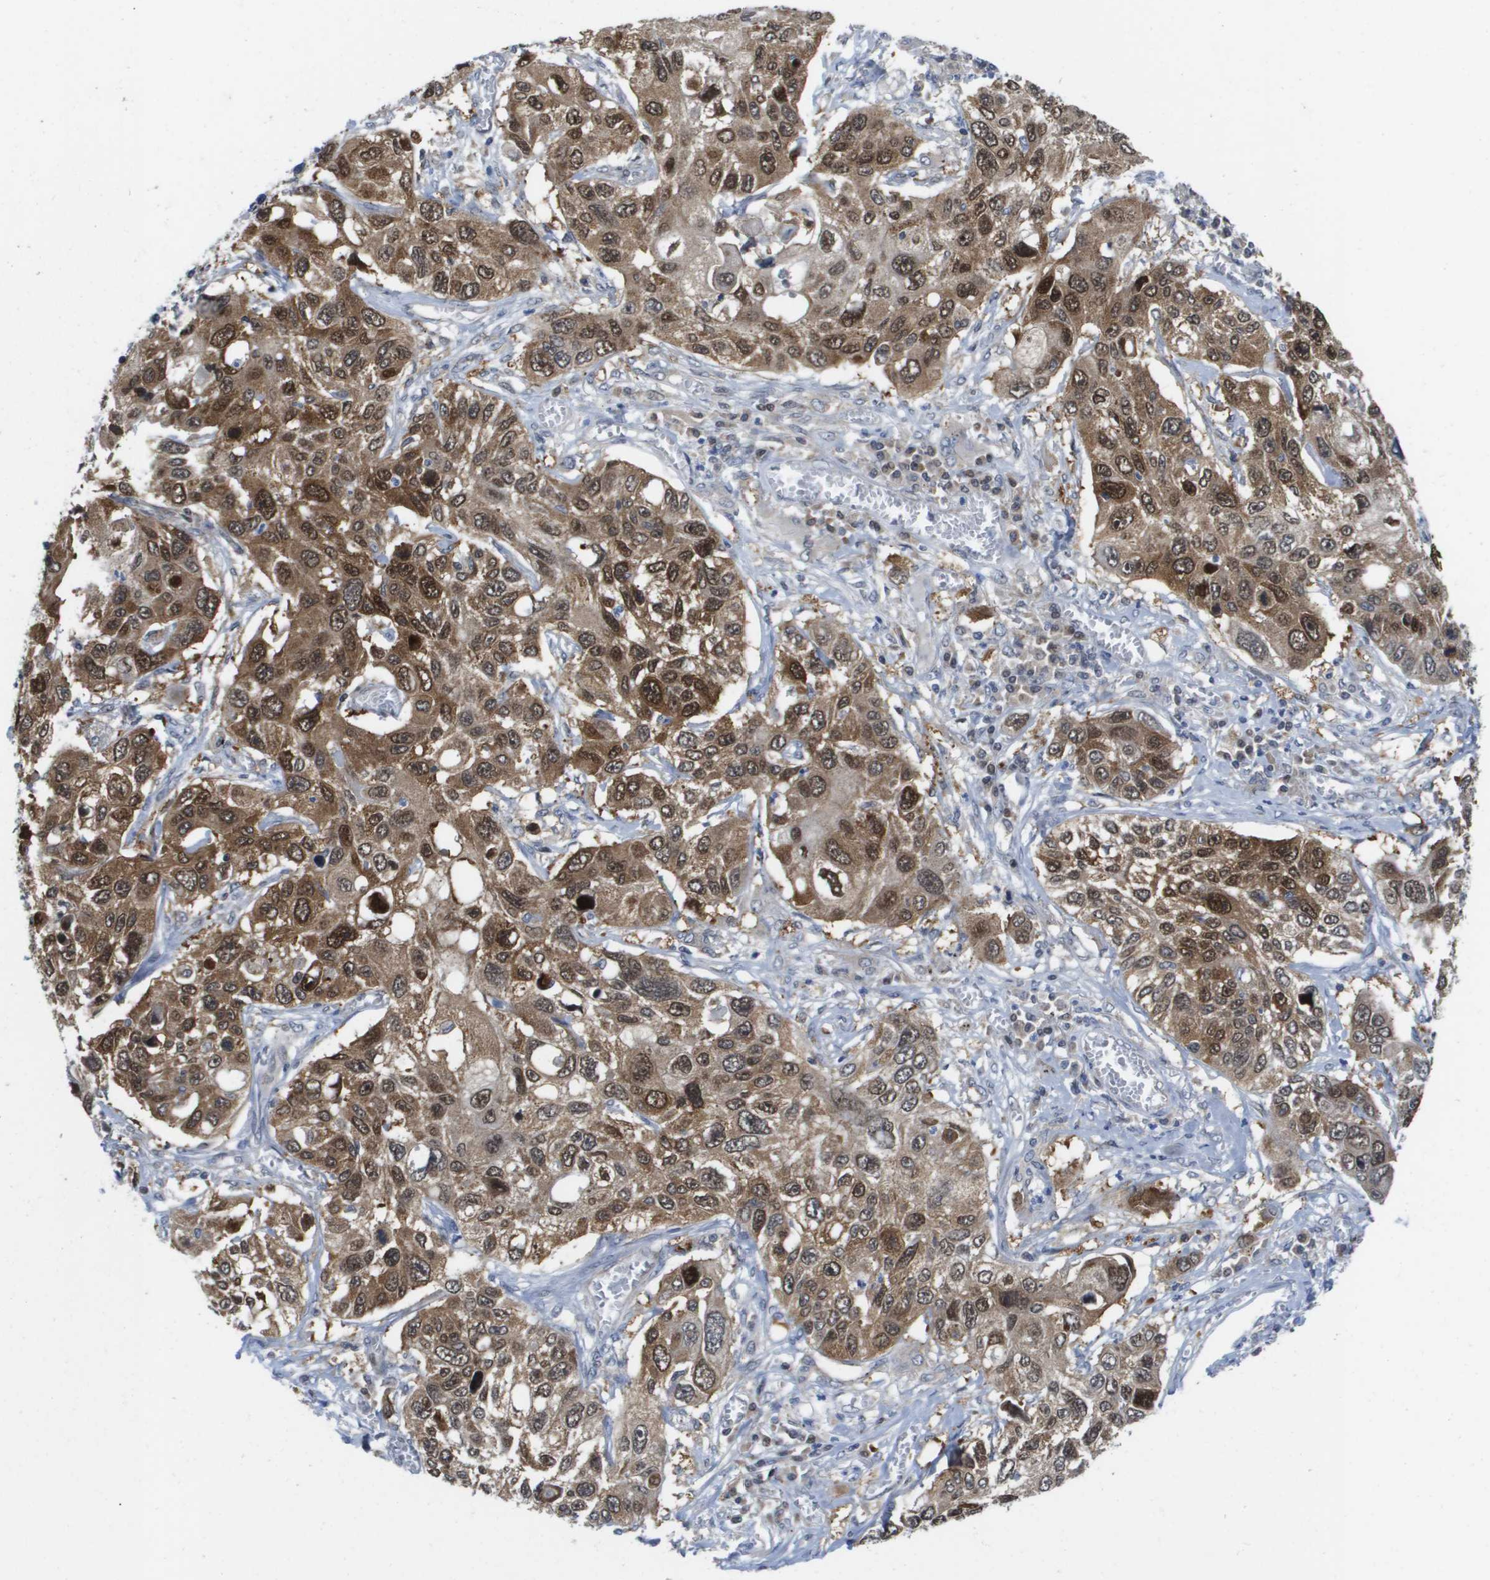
{"staining": {"intensity": "moderate", "quantity": ">75%", "location": "cytoplasmic/membranous,nuclear"}, "tissue": "lung cancer", "cell_type": "Tumor cells", "image_type": "cancer", "snomed": [{"axis": "morphology", "description": "Squamous cell carcinoma, NOS"}, {"axis": "topography", "description": "Lung"}], "caption": "Tumor cells reveal medium levels of moderate cytoplasmic/membranous and nuclear expression in about >75% of cells in human lung cancer (squamous cell carcinoma).", "gene": "FKBP4", "patient": {"sex": "male", "age": 71}}